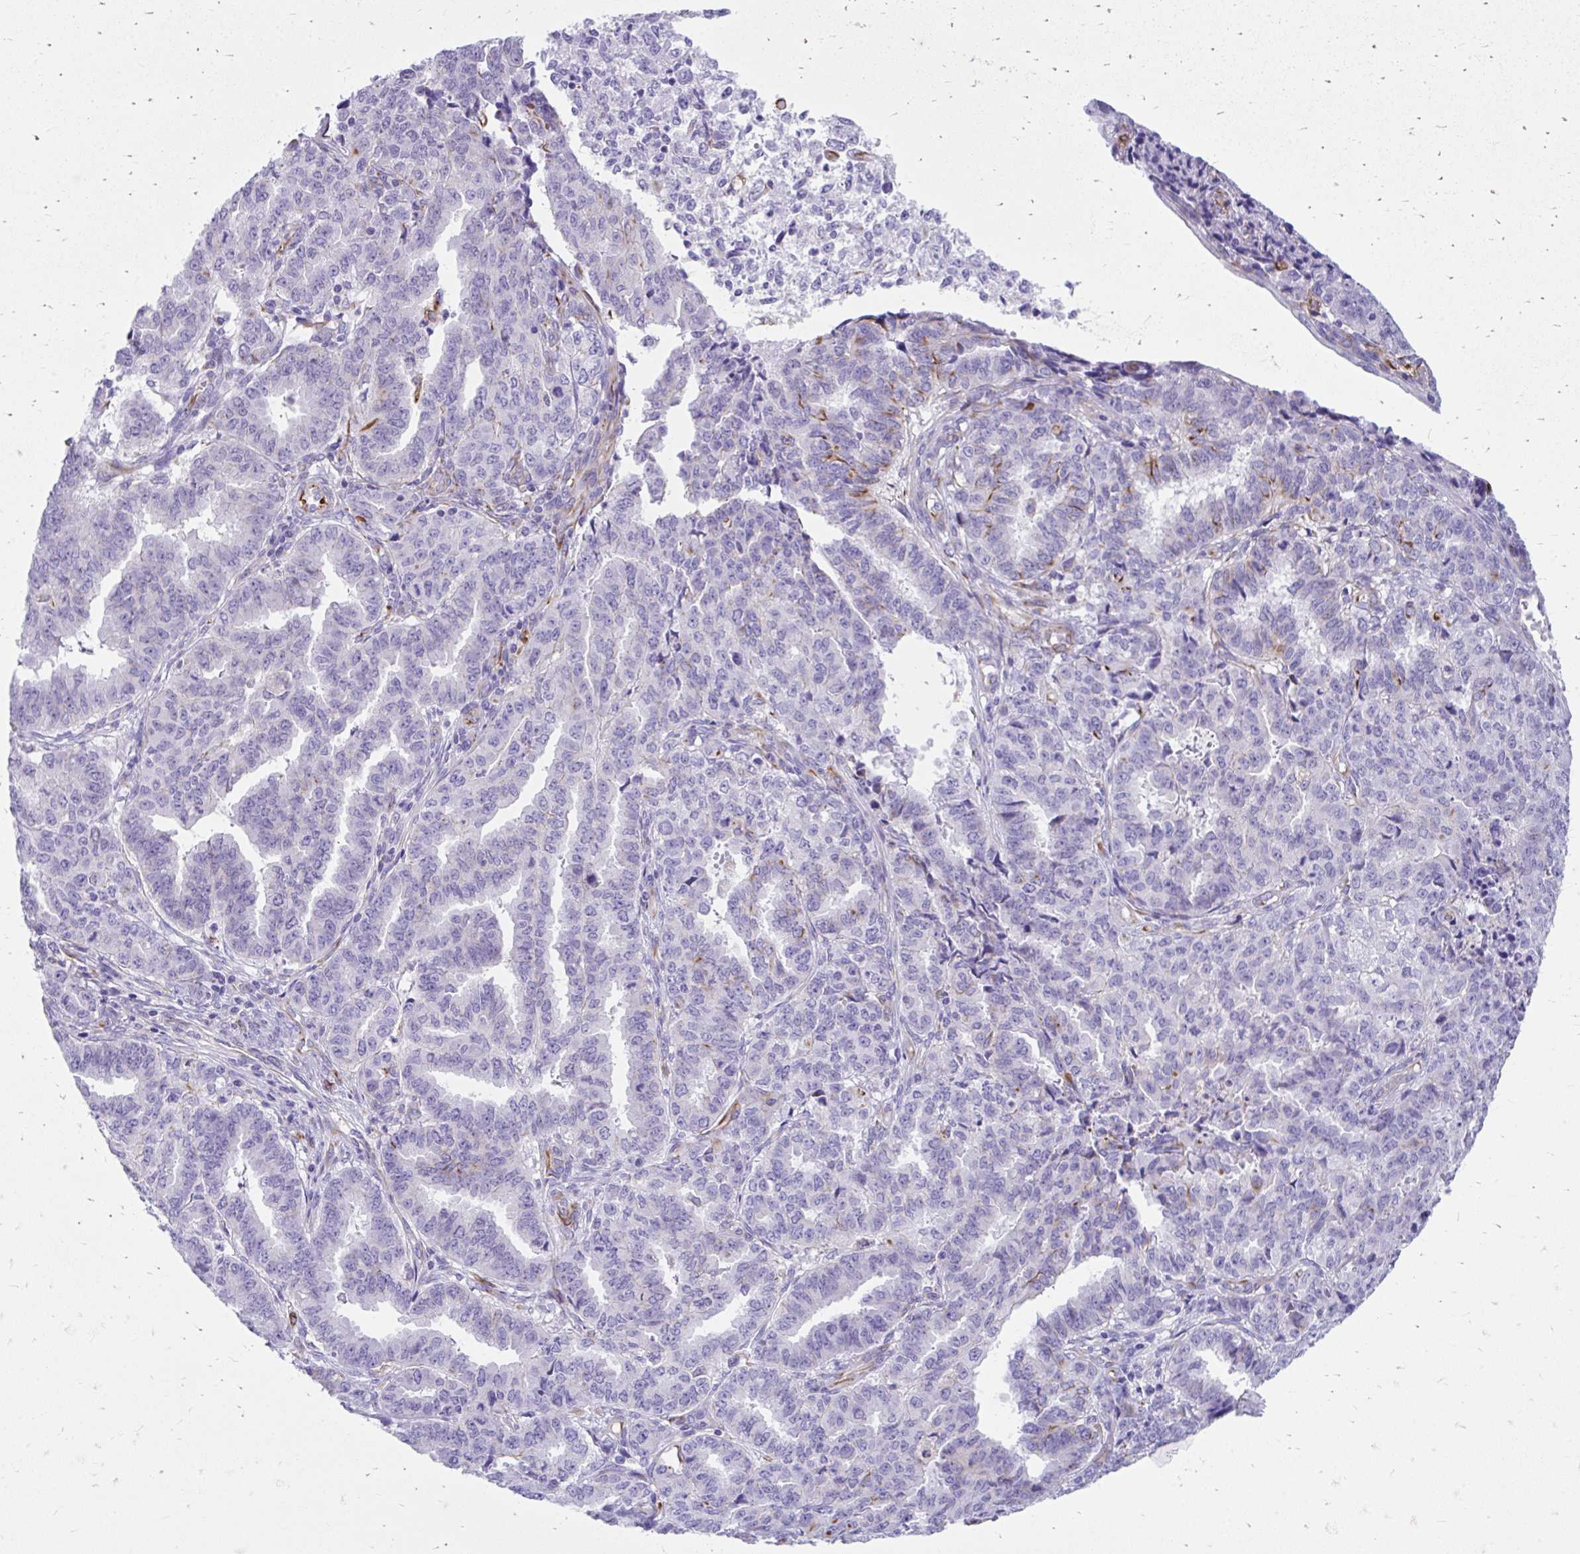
{"staining": {"intensity": "moderate", "quantity": "<25%", "location": "cytoplasmic/membranous"}, "tissue": "endometrial cancer", "cell_type": "Tumor cells", "image_type": "cancer", "snomed": [{"axis": "morphology", "description": "Adenocarcinoma, NOS"}, {"axis": "topography", "description": "Endometrium"}], "caption": "Endometrial cancer (adenocarcinoma) was stained to show a protein in brown. There is low levels of moderate cytoplasmic/membranous expression in approximately <25% of tumor cells.", "gene": "ZNF699", "patient": {"sex": "female", "age": 50}}